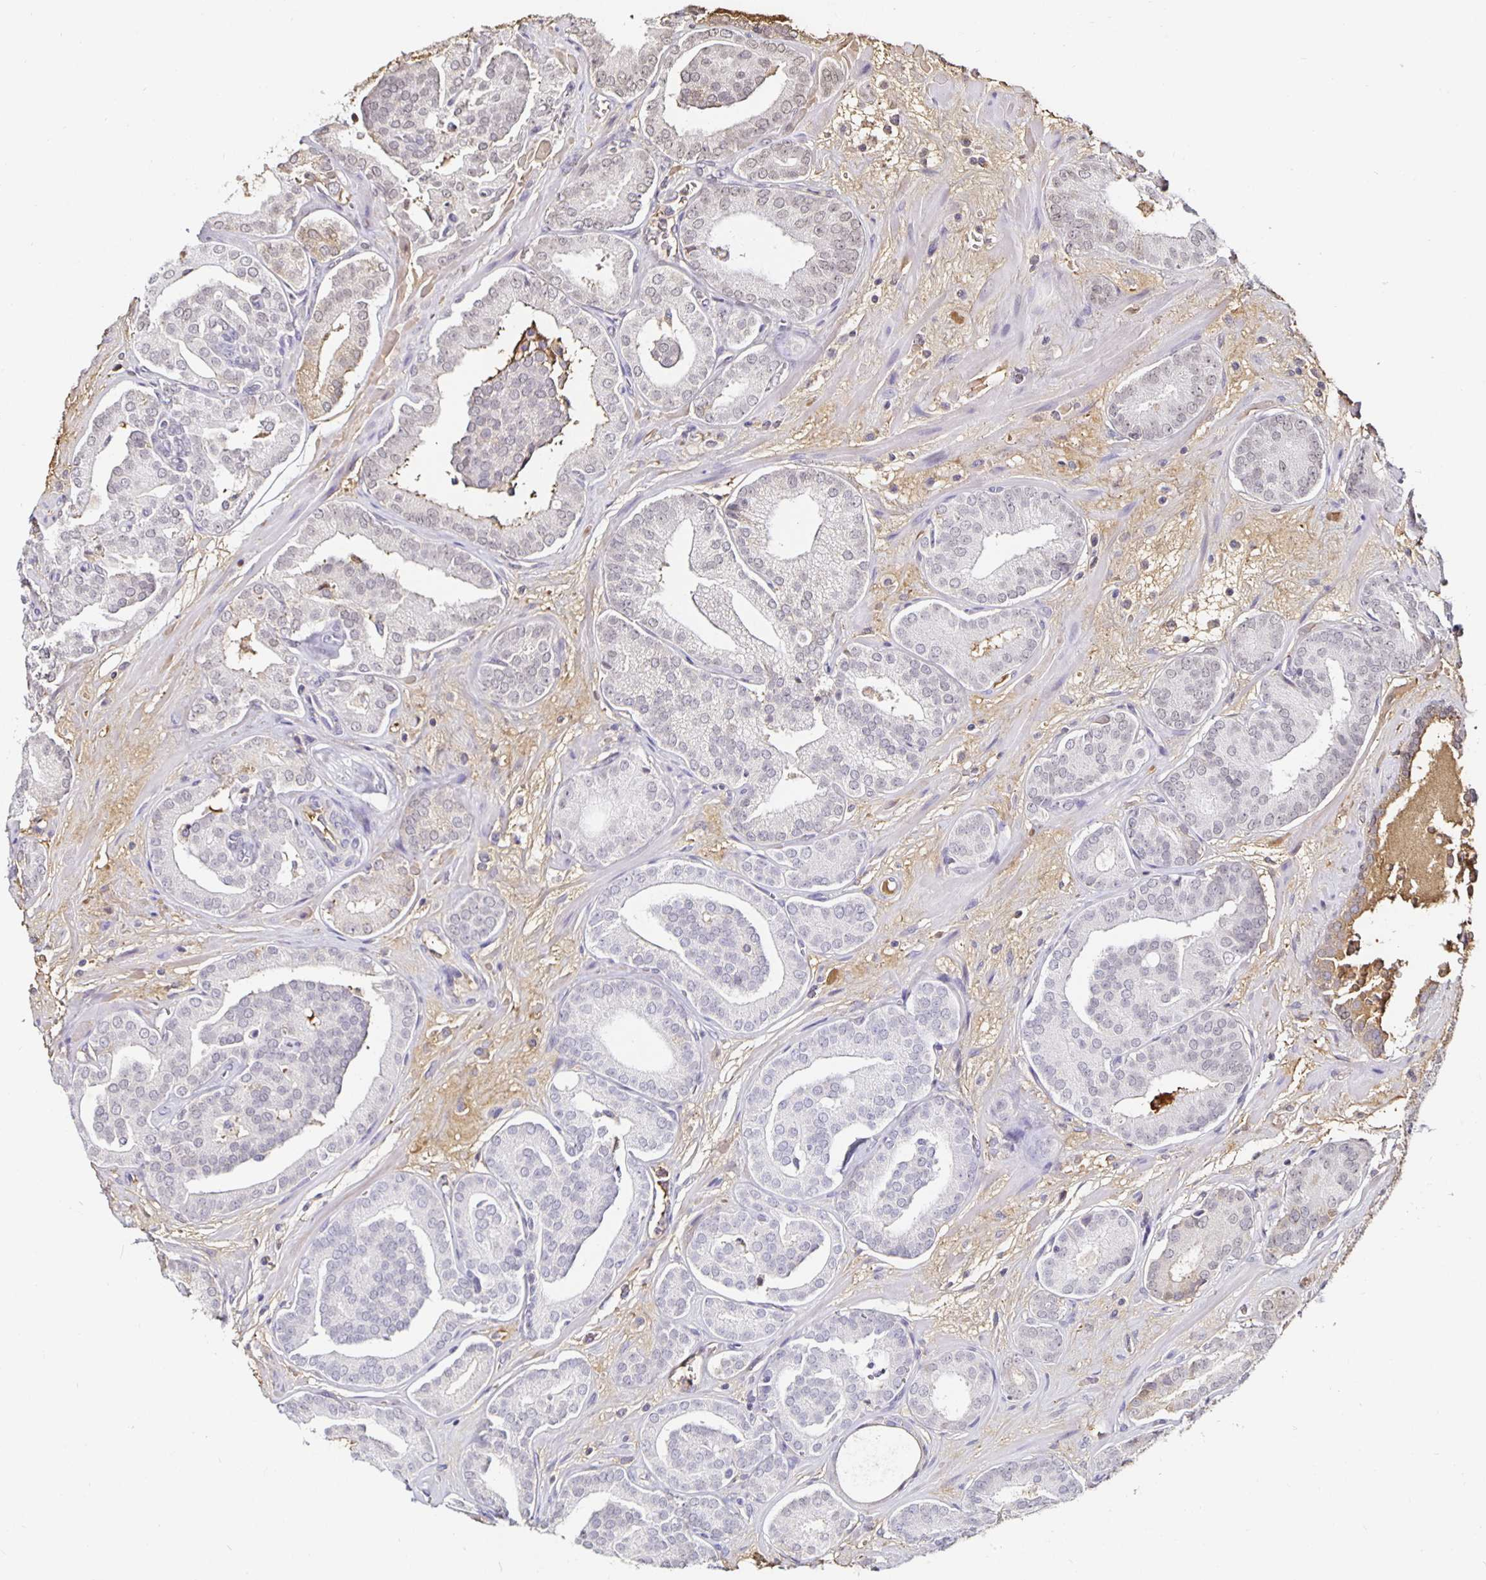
{"staining": {"intensity": "weak", "quantity": "25%-75%", "location": "cytoplasmic/membranous,nuclear"}, "tissue": "prostate cancer", "cell_type": "Tumor cells", "image_type": "cancer", "snomed": [{"axis": "morphology", "description": "Adenocarcinoma, High grade"}, {"axis": "topography", "description": "Prostate"}], "caption": "IHC photomicrograph of human prostate cancer stained for a protein (brown), which exhibits low levels of weak cytoplasmic/membranous and nuclear positivity in about 25%-75% of tumor cells.", "gene": "TTR", "patient": {"sex": "male", "age": 66}}